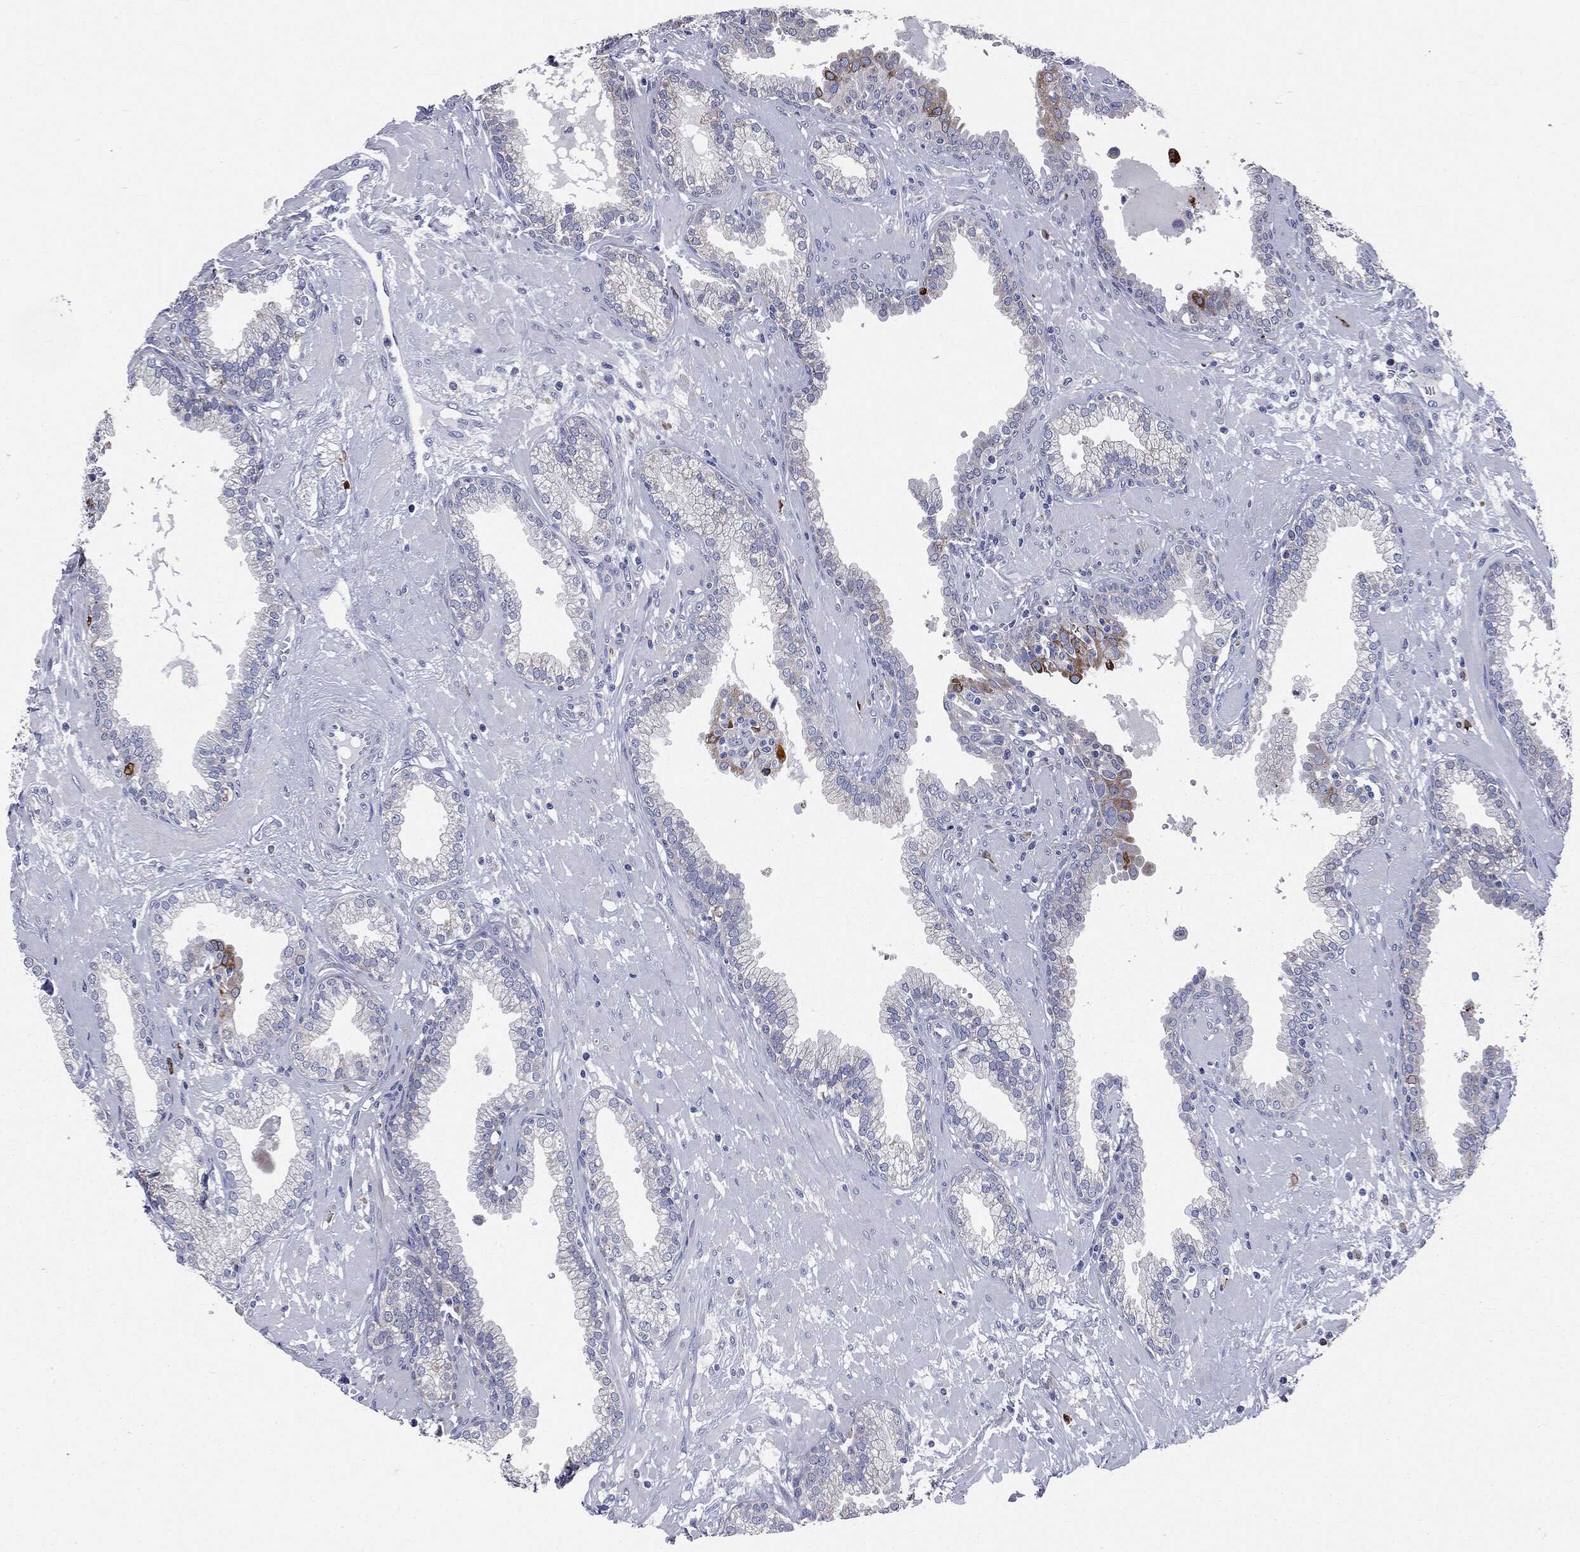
{"staining": {"intensity": "strong", "quantity": "<25%", "location": "cytoplasmic/membranous"}, "tissue": "prostate", "cell_type": "Glandular cells", "image_type": "normal", "snomed": [{"axis": "morphology", "description": "Normal tissue, NOS"}, {"axis": "topography", "description": "Prostate"}], "caption": "Strong cytoplasmic/membranous positivity is present in about <25% of glandular cells in benign prostate.", "gene": "PTGS2", "patient": {"sex": "male", "age": 64}}